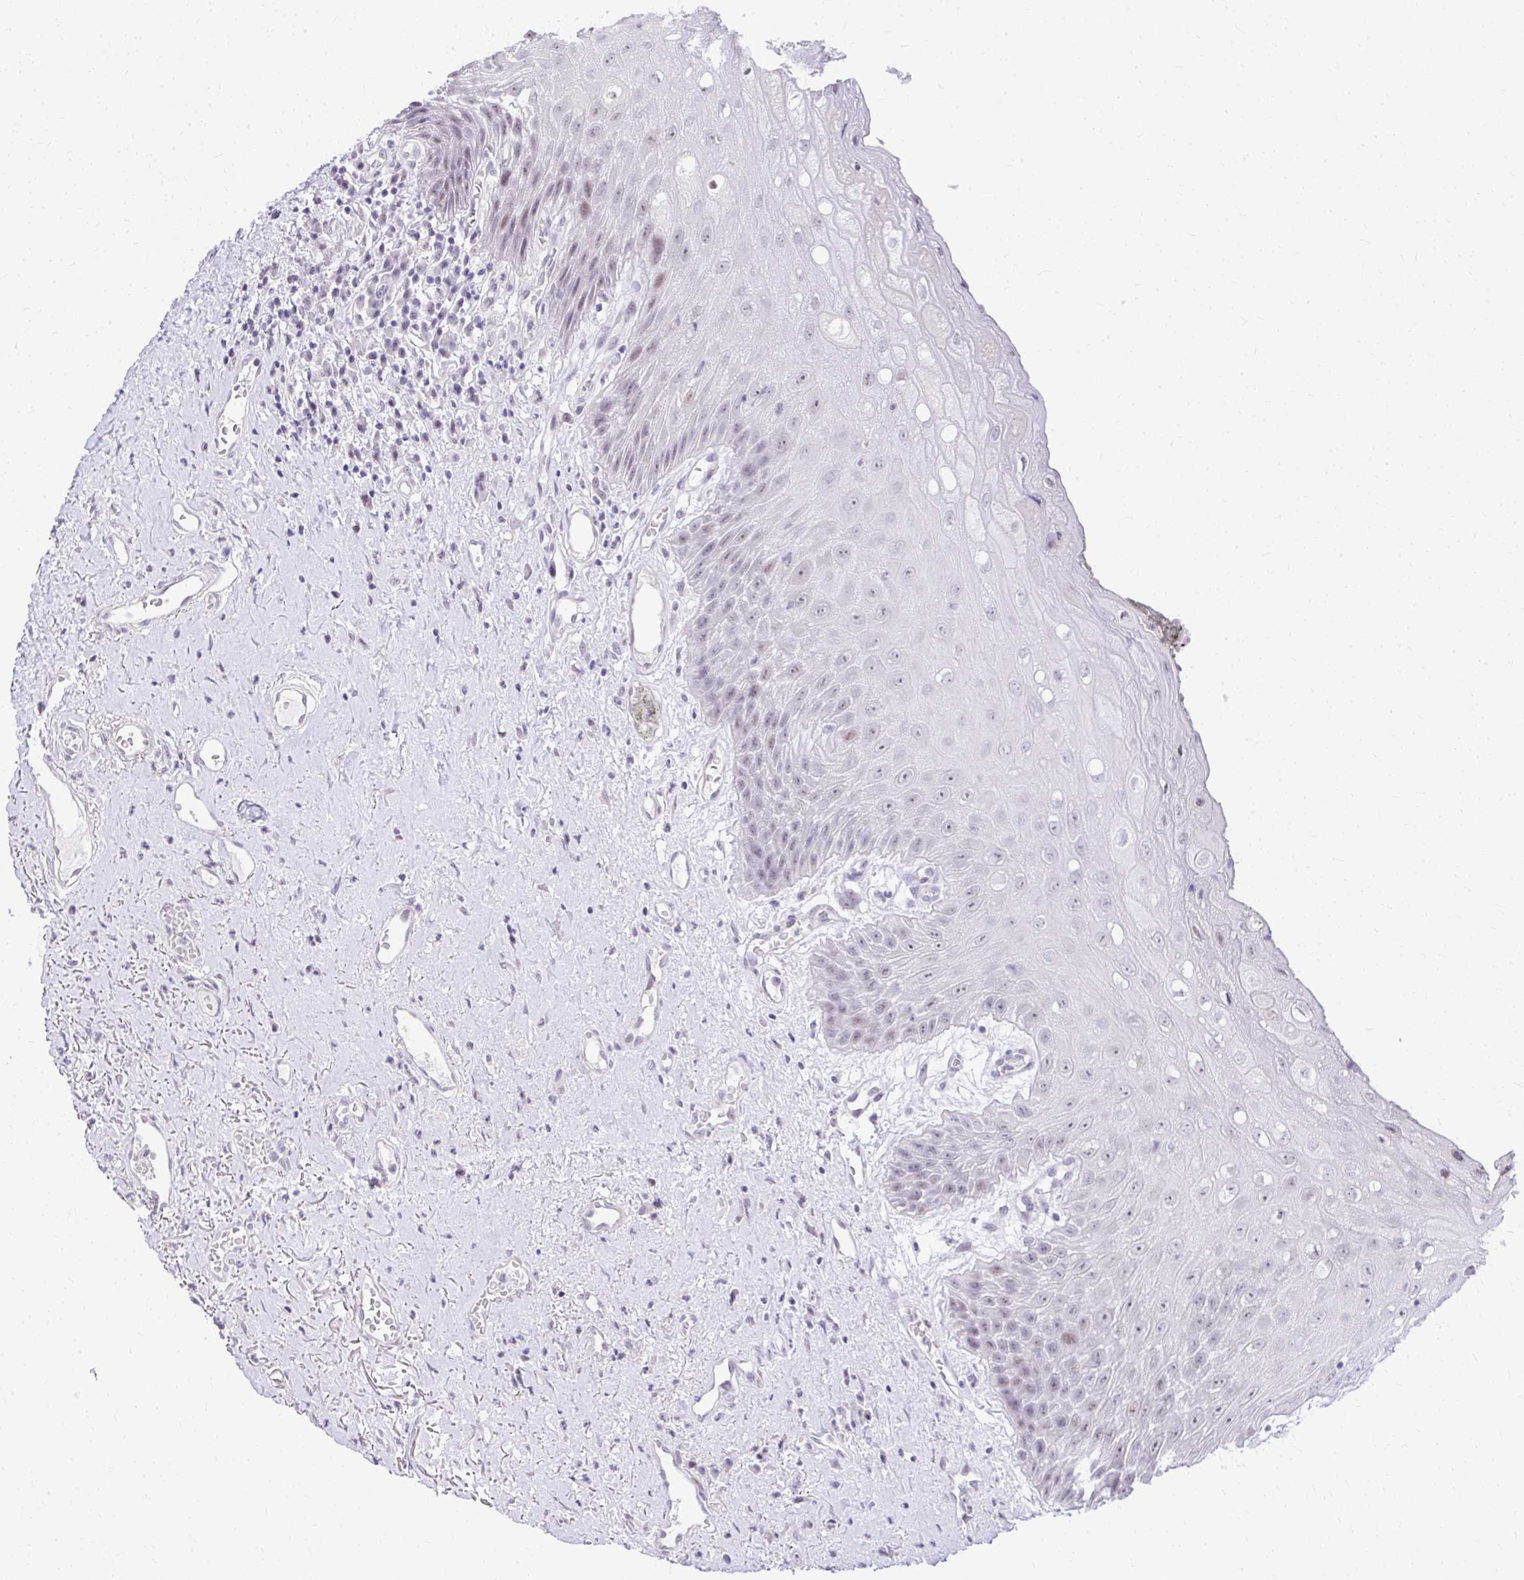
{"staining": {"intensity": "weak", "quantity": "<25%", "location": "nuclear"}, "tissue": "oral mucosa", "cell_type": "Squamous epithelial cells", "image_type": "normal", "snomed": [{"axis": "morphology", "description": "Normal tissue, NOS"}, {"axis": "morphology", "description": "Squamous cell carcinoma, NOS"}, {"axis": "topography", "description": "Oral tissue"}, {"axis": "topography", "description": "Peripheral nerve tissue"}, {"axis": "topography", "description": "Head-Neck"}], "caption": "This is an immunohistochemistry (IHC) micrograph of unremarkable human oral mucosa. There is no expression in squamous epithelial cells.", "gene": "EID3", "patient": {"sex": "female", "age": 59}}